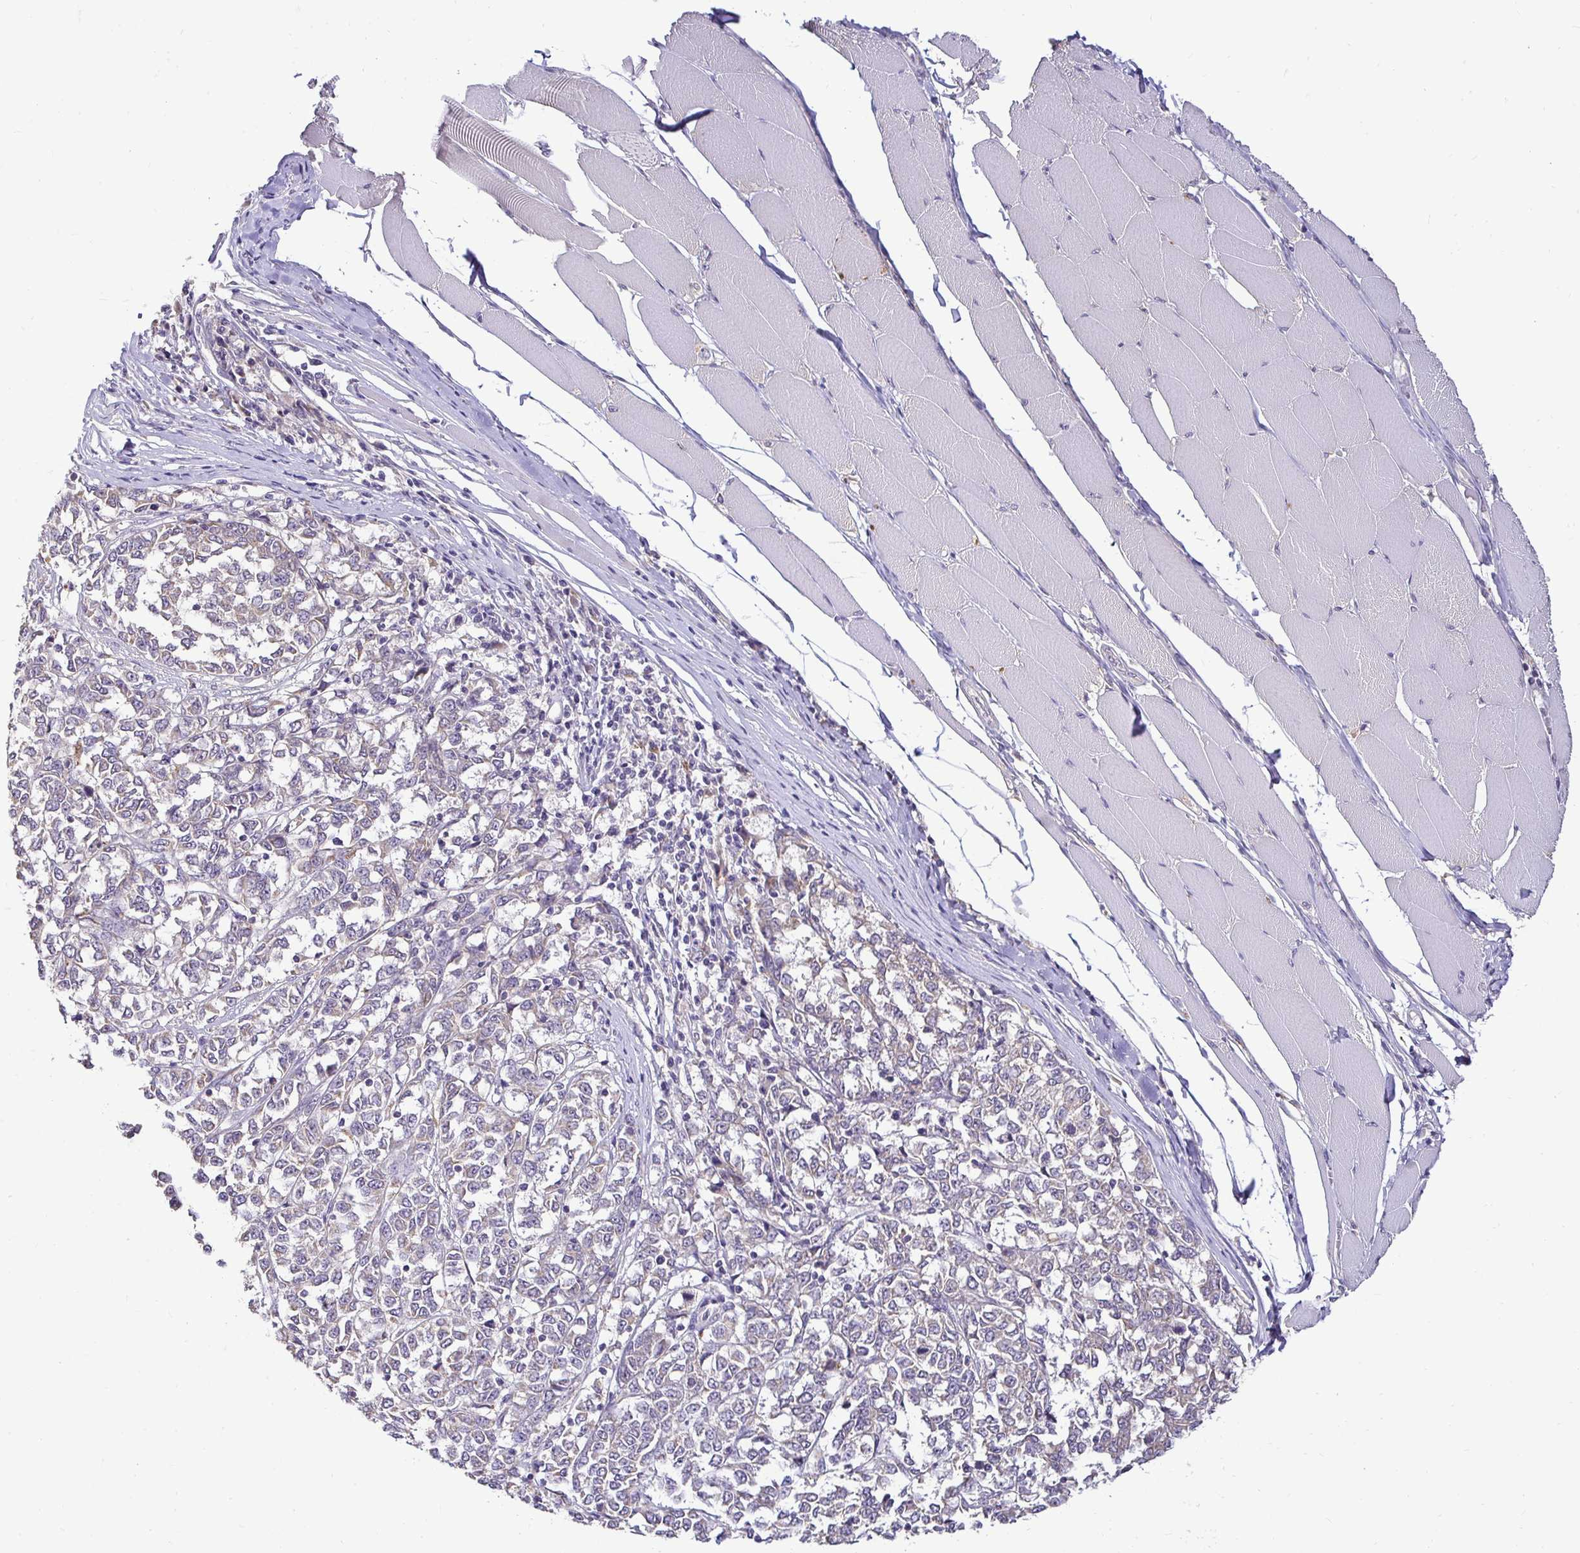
{"staining": {"intensity": "negative", "quantity": "none", "location": "none"}, "tissue": "melanoma", "cell_type": "Tumor cells", "image_type": "cancer", "snomed": [{"axis": "morphology", "description": "Malignant melanoma, NOS"}, {"axis": "topography", "description": "Skin"}], "caption": "Immunohistochemistry (IHC) of malignant melanoma displays no staining in tumor cells. Nuclei are stained in blue.", "gene": "RHEBL1", "patient": {"sex": "female", "age": 72}}